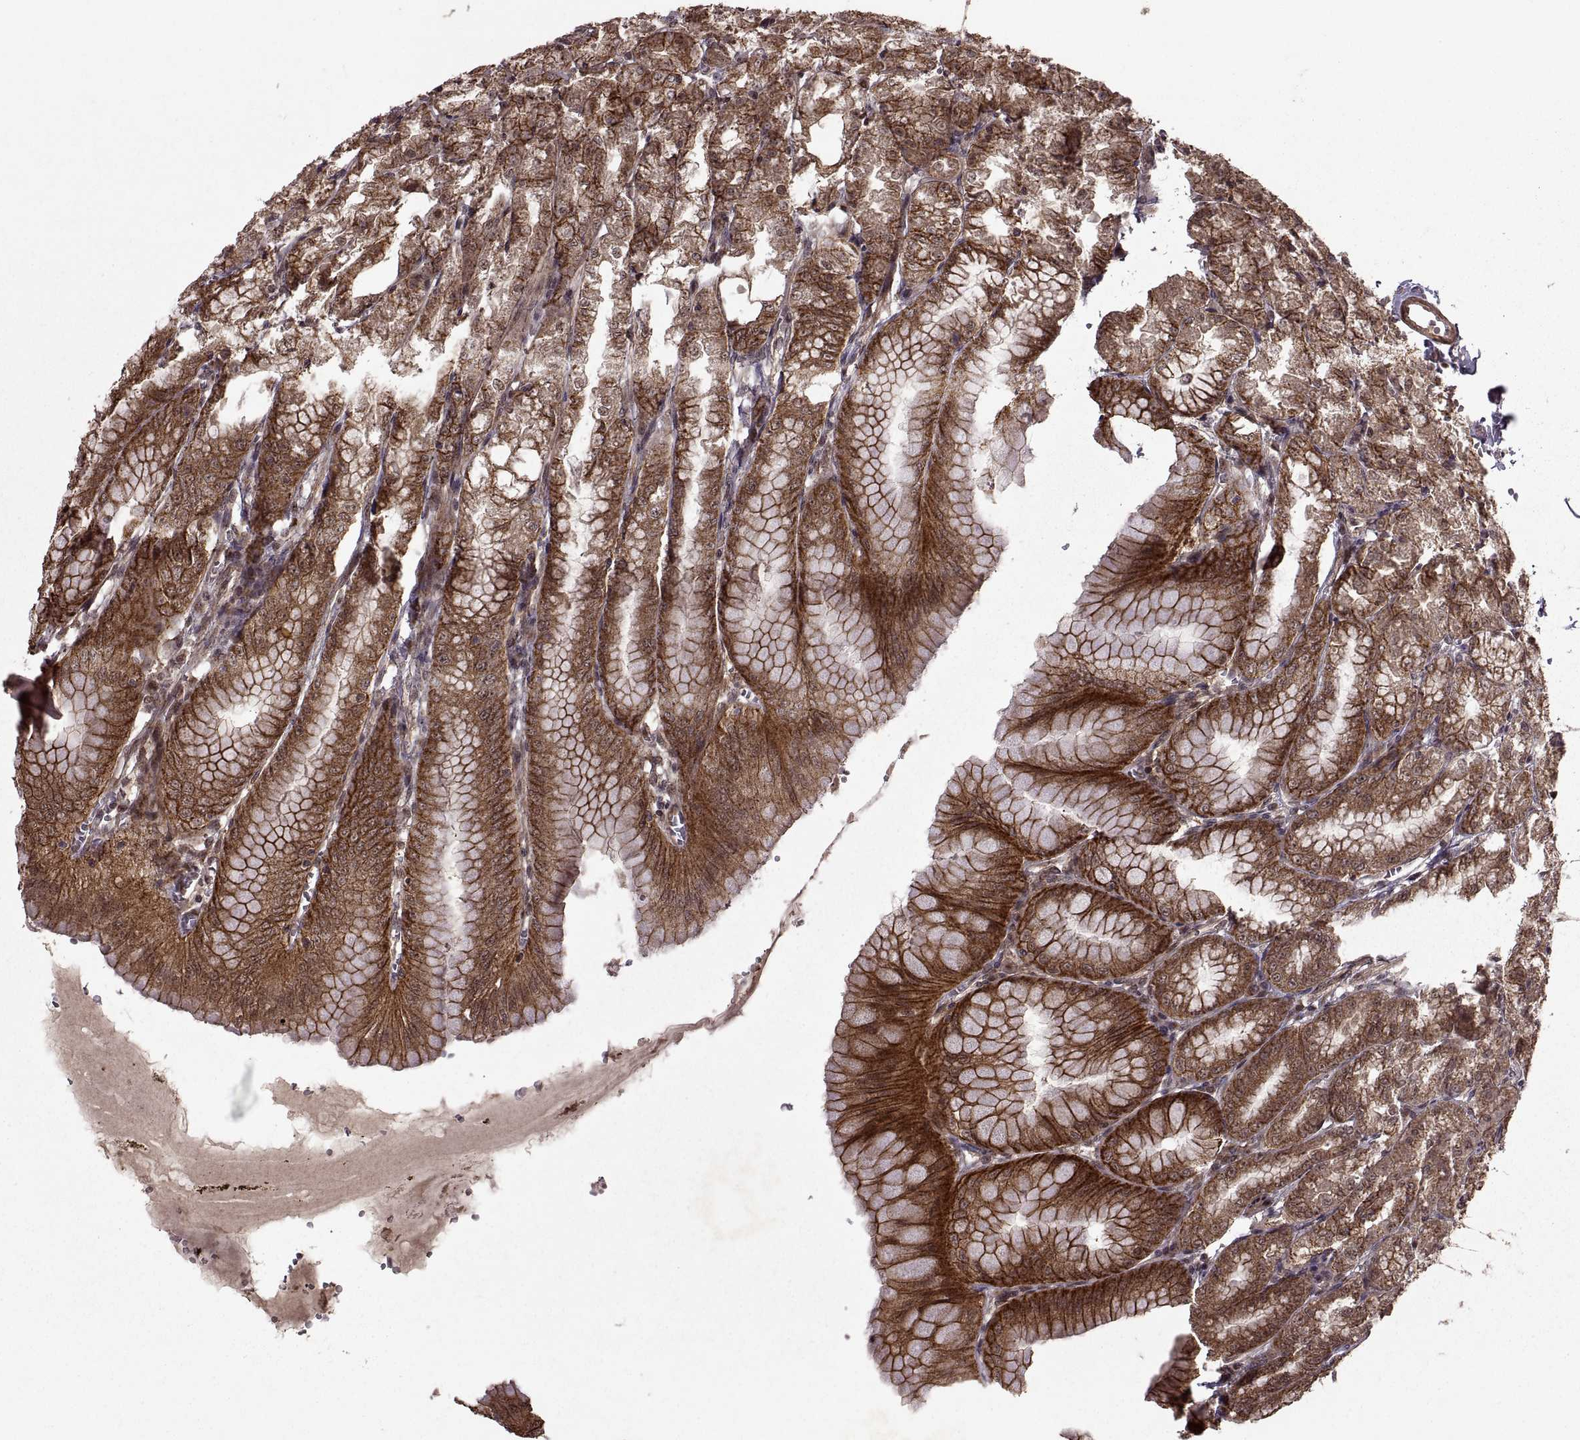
{"staining": {"intensity": "strong", "quantity": ">75%", "location": "cytoplasmic/membranous"}, "tissue": "stomach", "cell_type": "Glandular cells", "image_type": "normal", "snomed": [{"axis": "morphology", "description": "Normal tissue, NOS"}, {"axis": "topography", "description": "Stomach, lower"}], "caption": "High-power microscopy captured an IHC micrograph of normal stomach, revealing strong cytoplasmic/membranous staining in about >75% of glandular cells. (Stains: DAB in brown, nuclei in blue, Microscopy: brightfield microscopy at high magnification).", "gene": "PTOV1", "patient": {"sex": "male", "age": 71}}